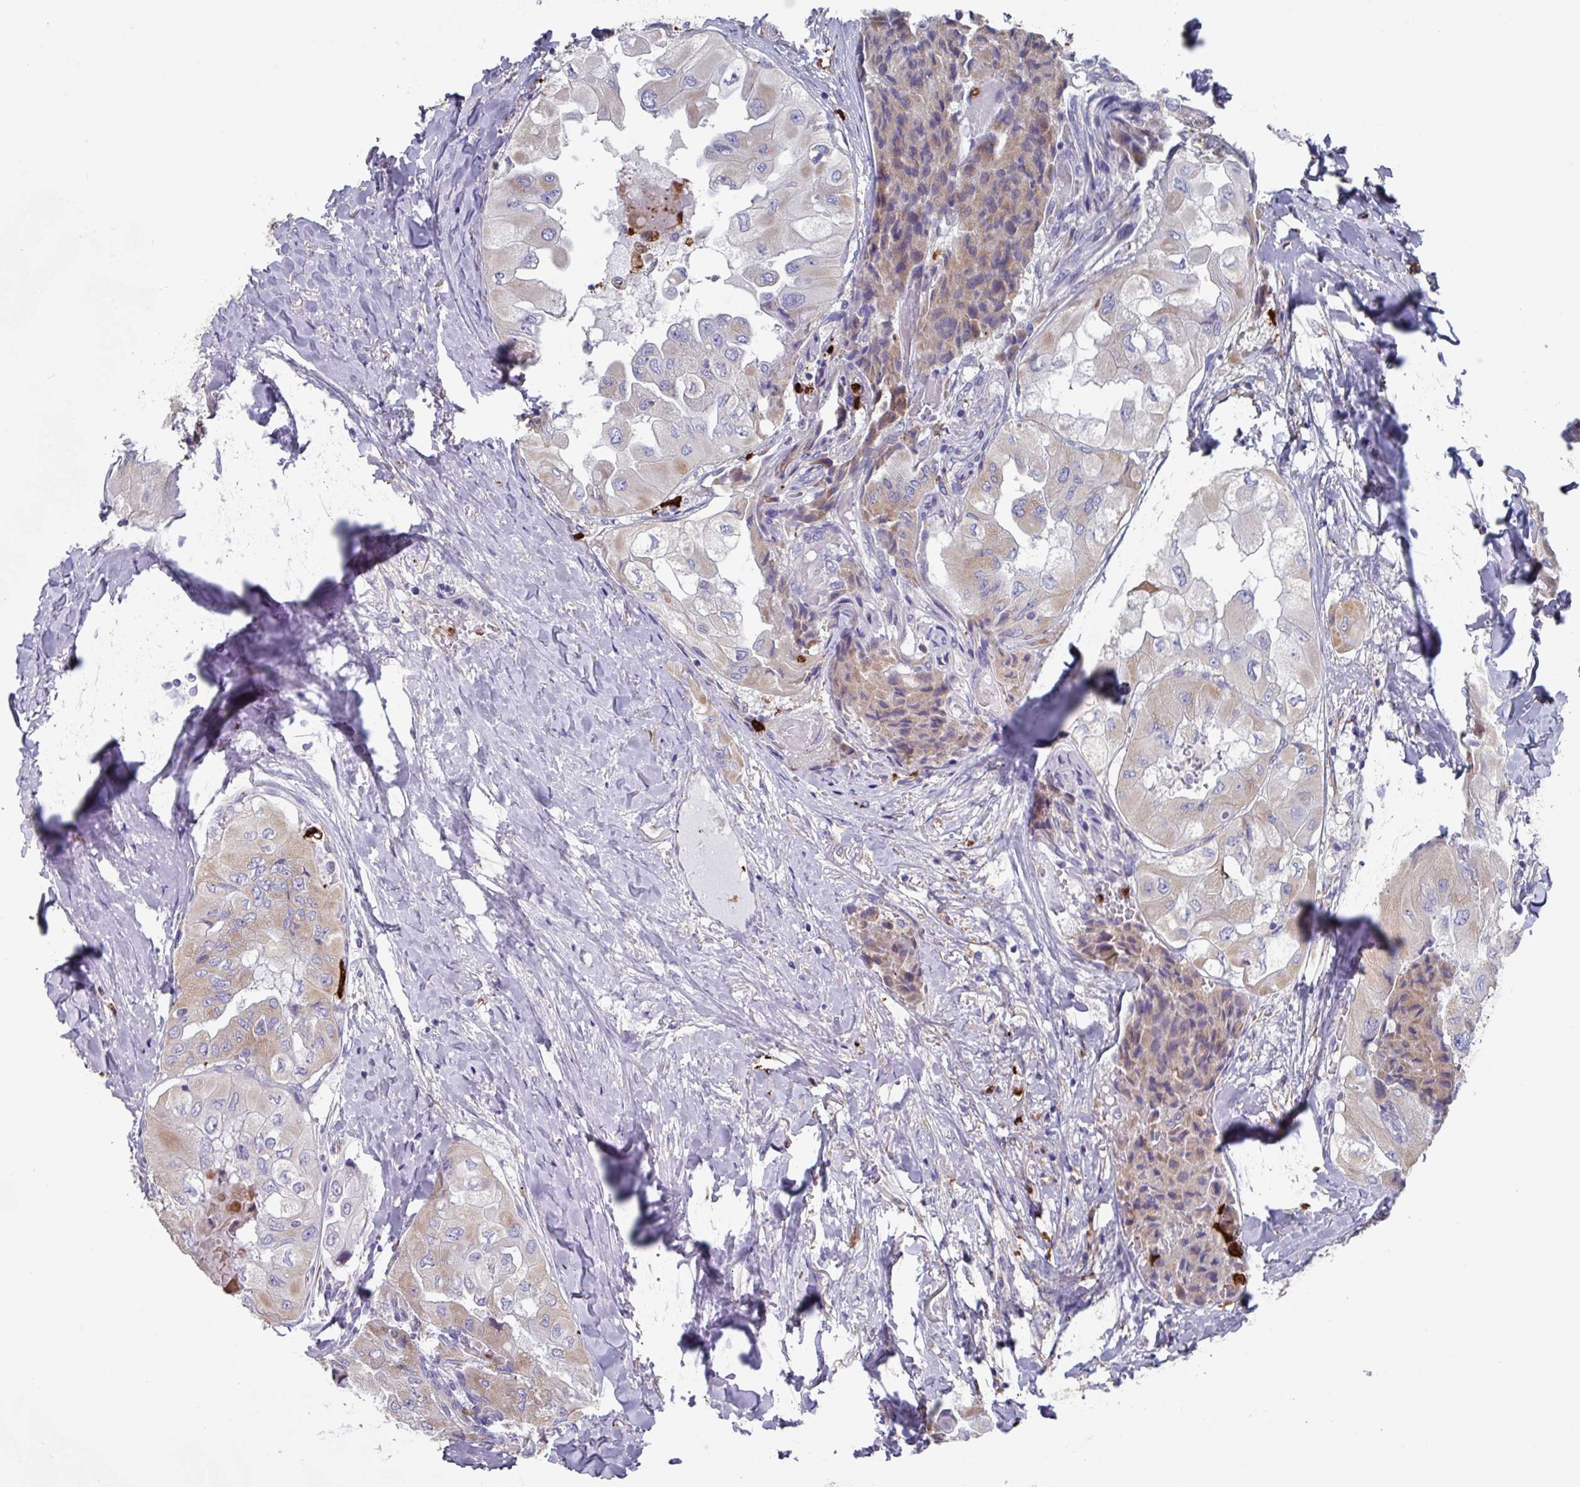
{"staining": {"intensity": "weak", "quantity": "25%-75%", "location": "cytoplasmic/membranous"}, "tissue": "thyroid cancer", "cell_type": "Tumor cells", "image_type": "cancer", "snomed": [{"axis": "morphology", "description": "Normal tissue, NOS"}, {"axis": "morphology", "description": "Papillary adenocarcinoma, NOS"}, {"axis": "topography", "description": "Thyroid gland"}], "caption": "An IHC histopathology image of tumor tissue is shown. Protein staining in brown highlights weak cytoplasmic/membranous positivity in thyroid cancer within tumor cells. (Stains: DAB (3,3'-diaminobenzidine) in brown, nuclei in blue, Microscopy: brightfield microscopy at high magnification).", "gene": "UQCC2", "patient": {"sex": "female", "age": 59}}